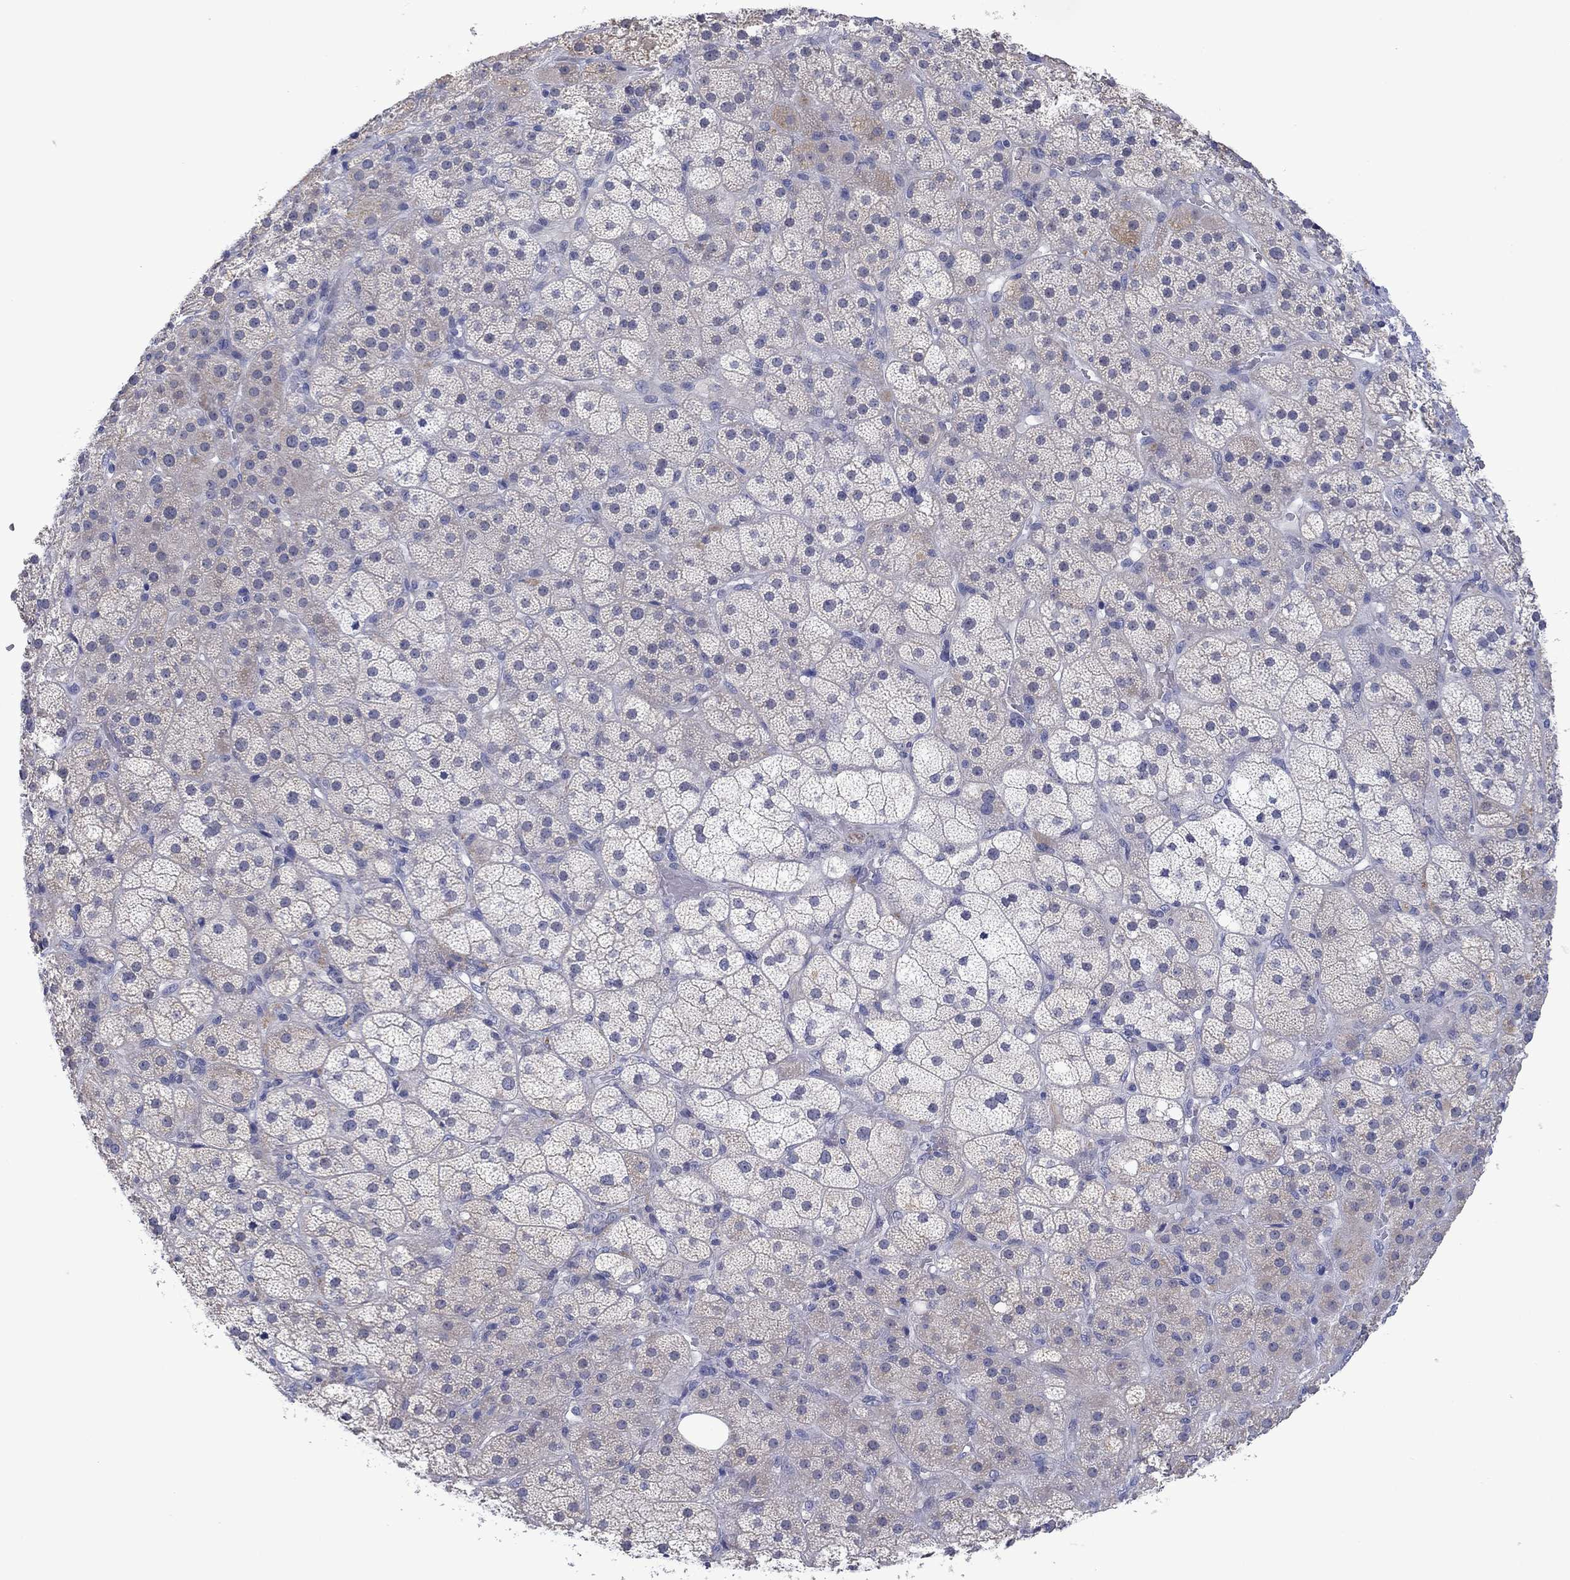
{"staining": {"intensity": "weak", "quantity": "25%-75%", "location": "cytoplasmic/membranous"}, "tissue": "adrenal gland", "cell_type": "Glandular cells", "image_type": "normal", "snomed": [{"axis": "morphology", "description": "Normal tissue, NOS"}, {"axis": "topography", "description": "Adrenal gland"}], "caption": "Human adrenal gland stained with a brown dye demonstrates weak cytoplasmic/membranous positive staining in approximately 25%-75% of glandular cells.", "gene": "FER1L6", "patient": {"sex": "male", "age": 57}}